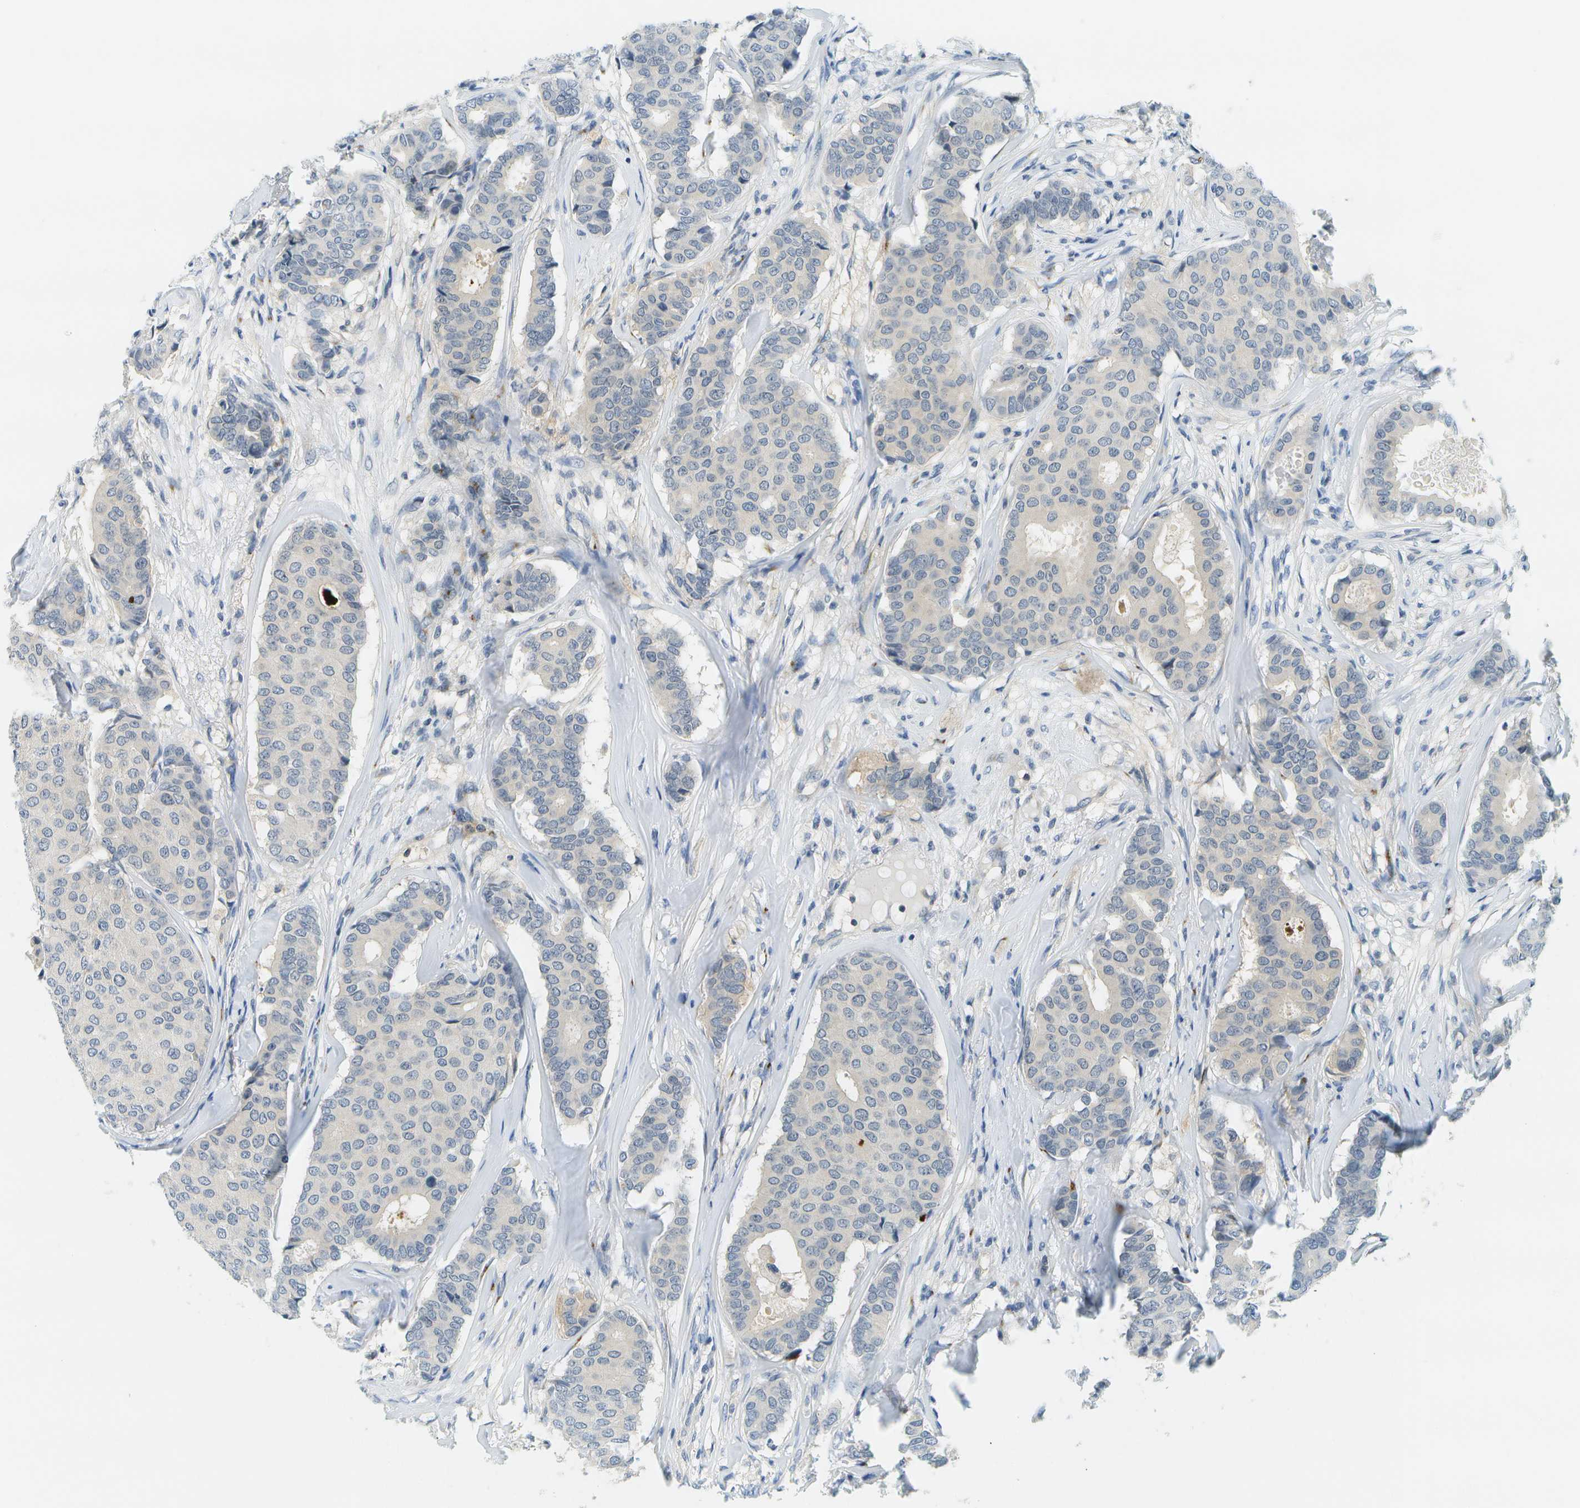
{"staining": {"intensity": "negative", "quantity": "none", "location": "none"}, "tissue": "breast cancer", "cell_type": "Tumor cells", "image_type": "cancer", "snomed": [{"axis": "morphology", "description": "Duct carcinoma"}, {"axis": "topography", "description": "Breast"}], "caption": "Breast cancer stained for a protein using immunohistochemistry (IHC) displays no staining tumor cells.", "gene": "RASGRP2", "patient": {"sex": "female", "age": 75}}